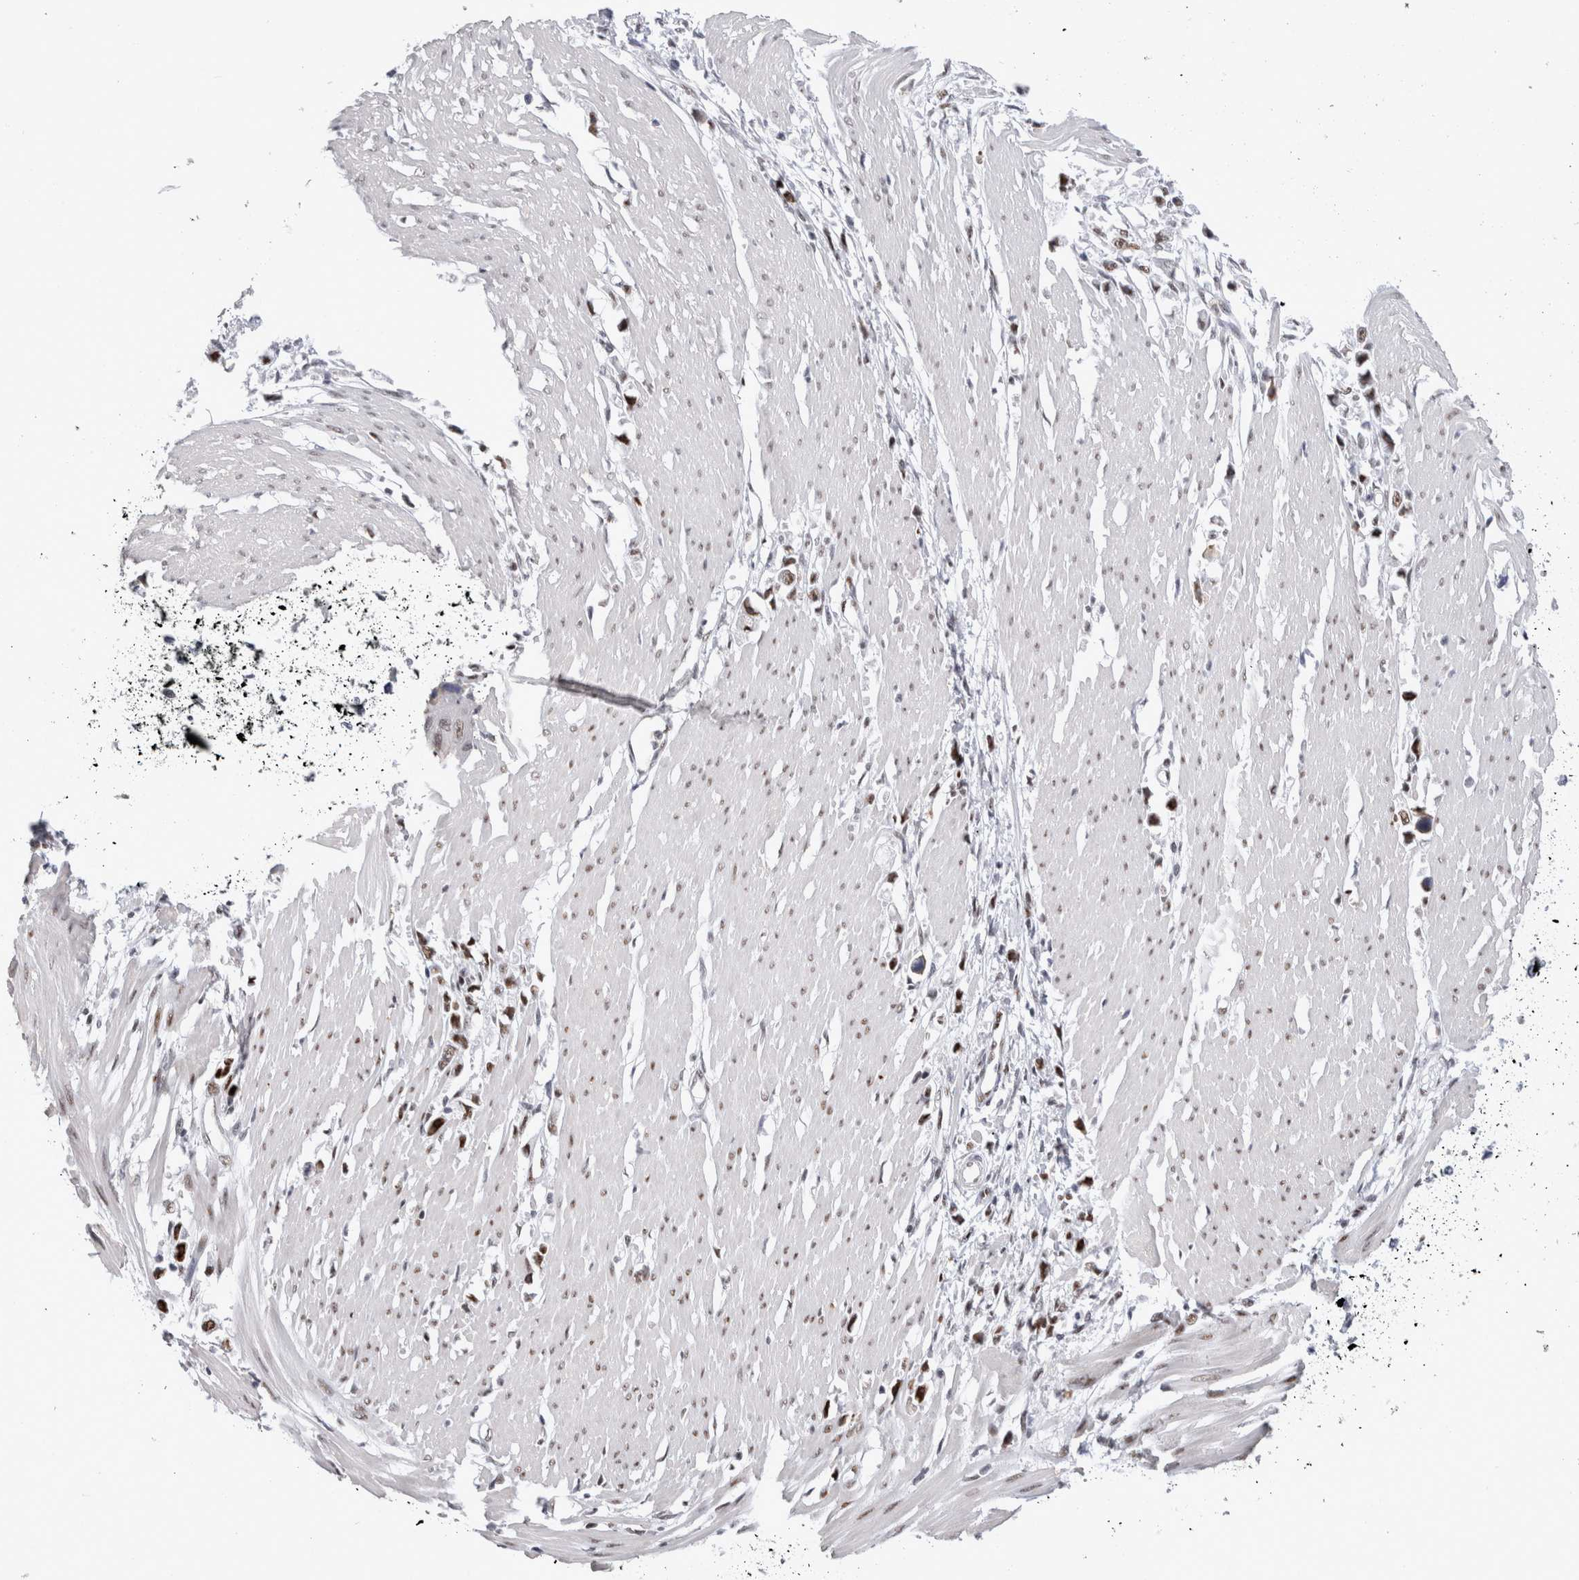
{"staining": {"intensity": "strong", "quantity": ">75%", "location": "nuclear"}, "tissue": "stomach cancer", "cell_type": "Tumor cells", "image_type": "cancer", "snomed": [{"axis": "morphology", "description": "Adenocarcinoma, NOS"}, {"axis": "topography", "description": "Stomach"}], "caption": "Immunohistochemistry (DAB (3,3'-diaminobenzidine)) staining of human stomach adenocarcinoma exhibits strong nuclear protein staining in approximately >75% of tumor cells.", "gene": "RBM6", "patient": {"sex": "female", "age": 59}}